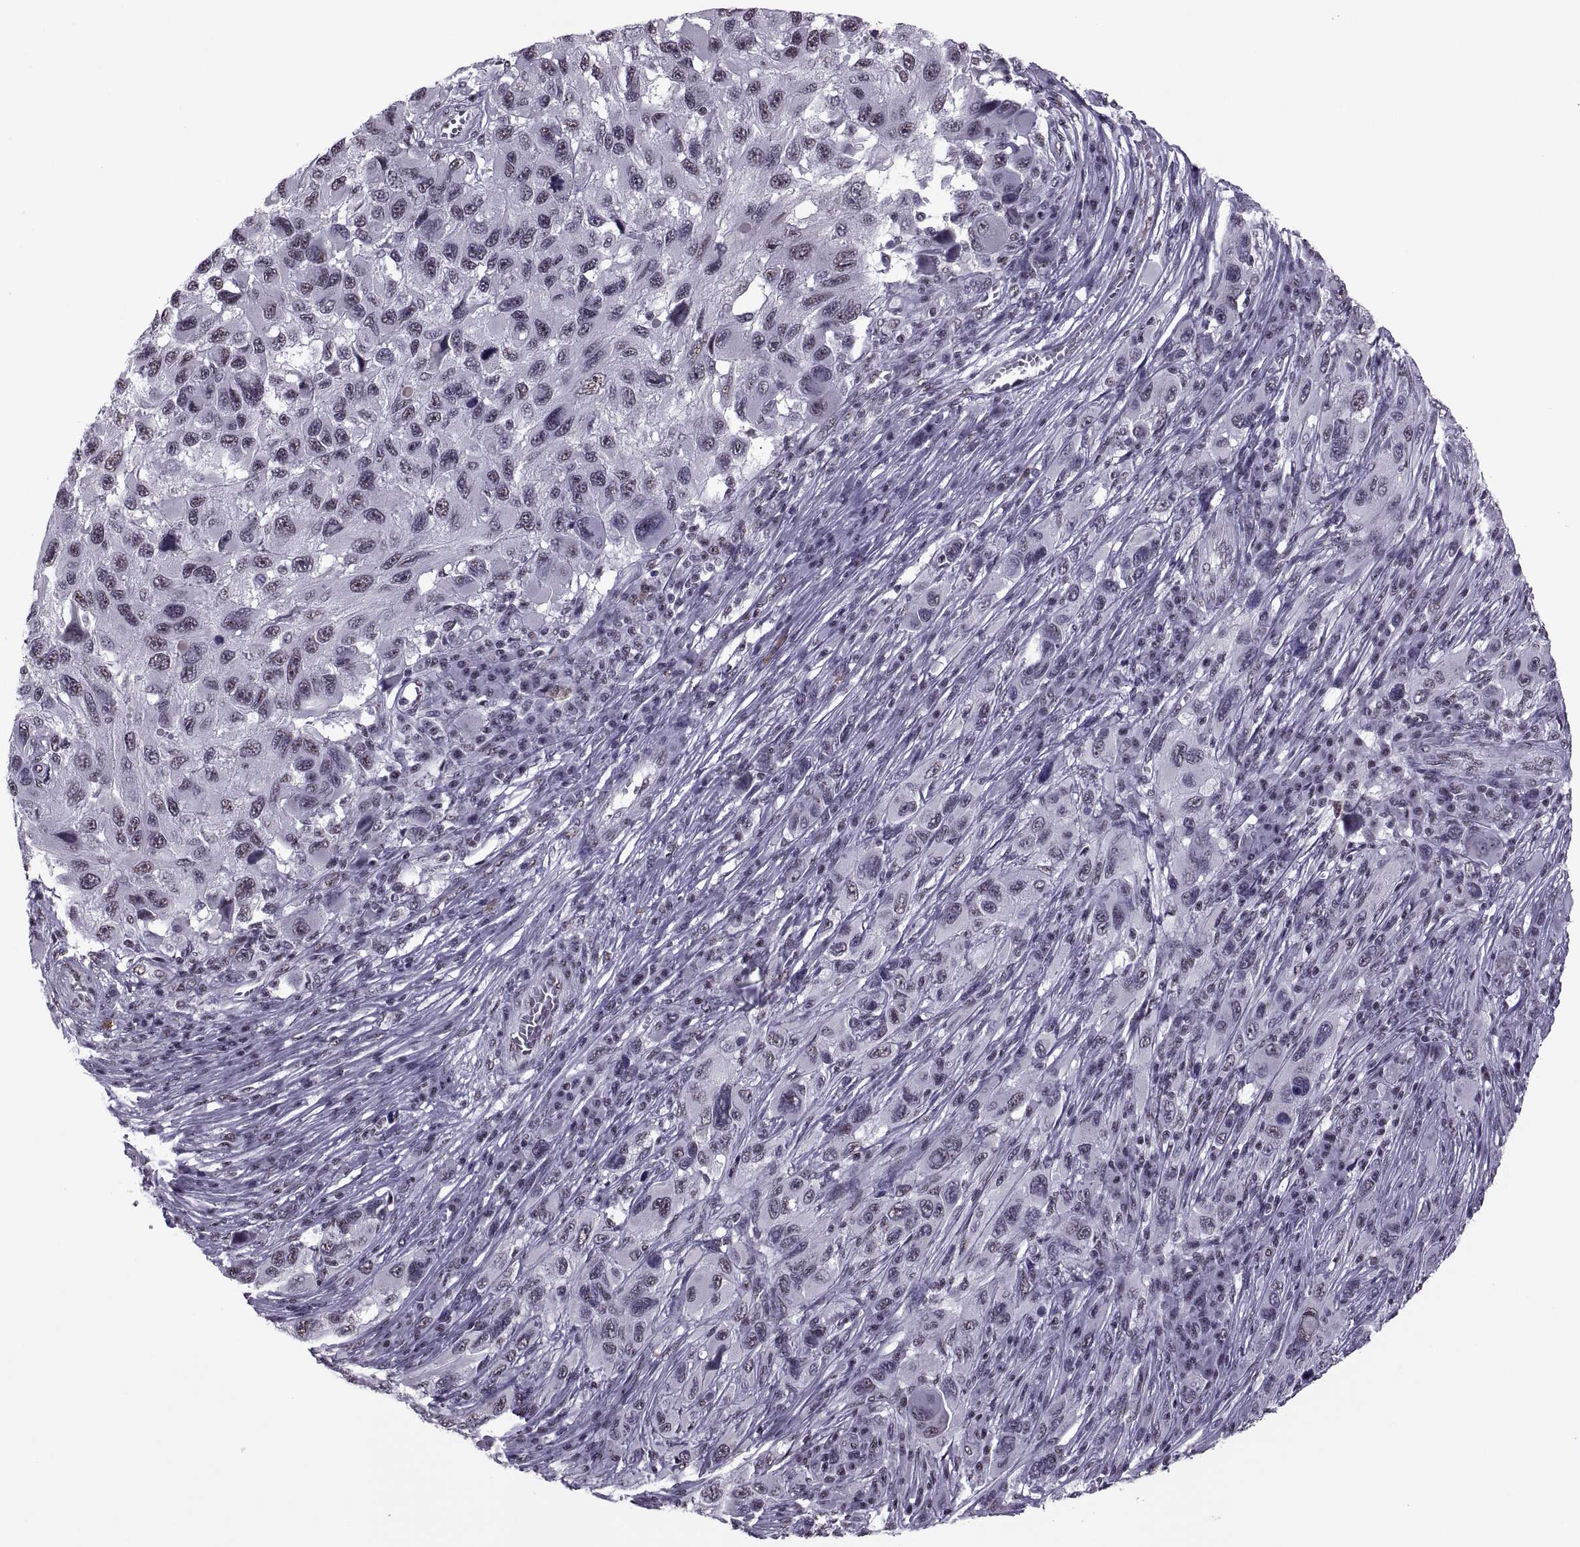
{"staining": {"intensity": "negative", "quantity": "none", "location": "none"}, "tissue": "melanoma", "cell_type": "Tumor cells", "image_type": "cancer", "snomed": [{"axis": "morphology", "description": "Malignant melanoma, NOS"}, {"axis": "topography", "description": "Skin"}], "caption": "A micrograph of melanoma stained for a protein displays no brown staining in tumor cells.", "gene": "MAGEA4", "patient": {"sex": "male", "age": 53}}